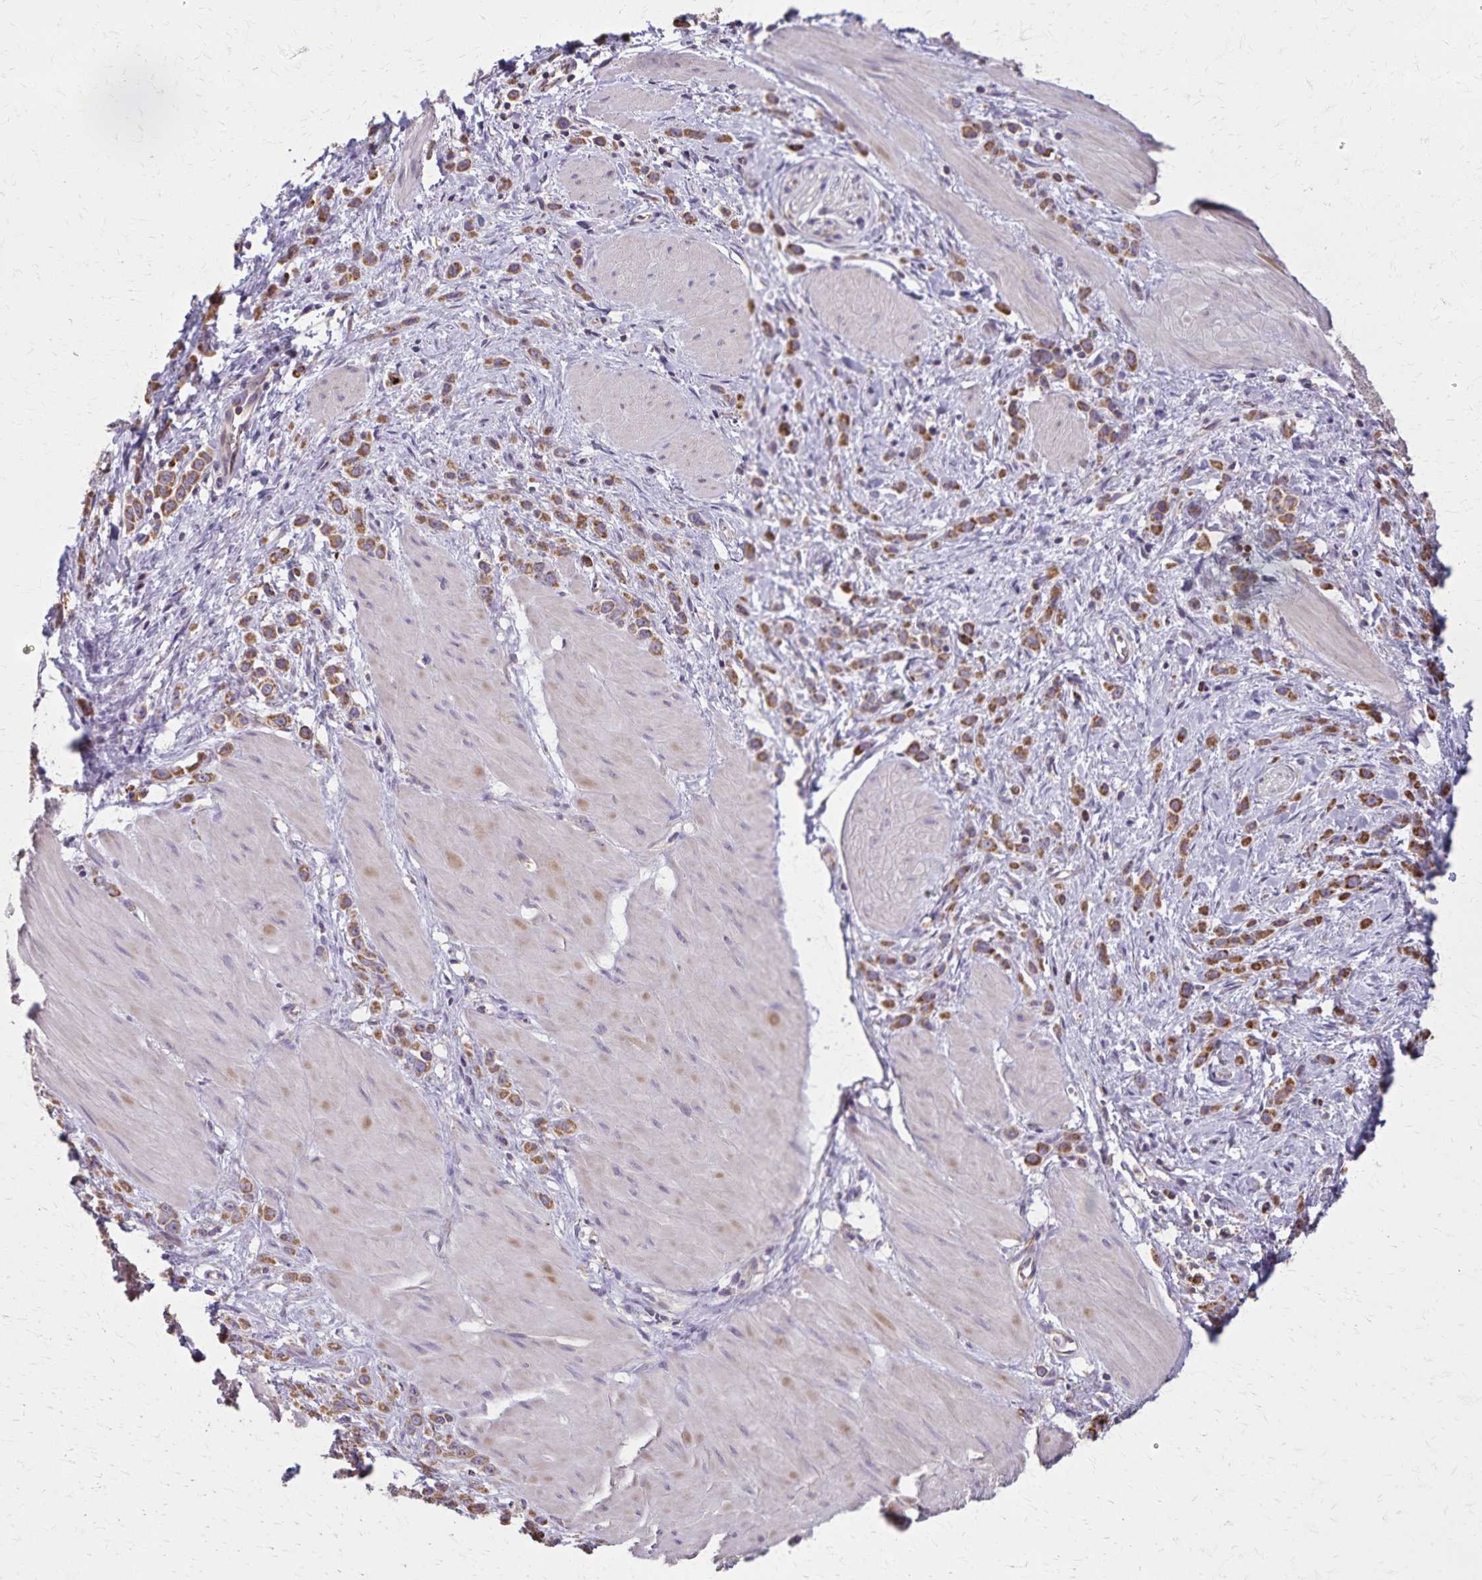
{"staining": {"intensity": "moderate", "quantity": ">75%", "location": "cytoplasmic/membranous"}, "tissue": "stomach cancer", "cell_type": "Tumor cells", "image_type": "cancer", "snomed": [{"axis": "morphology", "description": "Adenocarcinoma, NOS"}, {"axis": "topography", "description": "Stomach"}], "caption": "Brown immunohistochemical staining in human stomach cancer (adenocarcinoma) displays moderate cytoplasmic/membranous expression in approximately >75% of tumor cells.", "gene": "RNF10", "patient": {"sex": "male", "age": 47}}